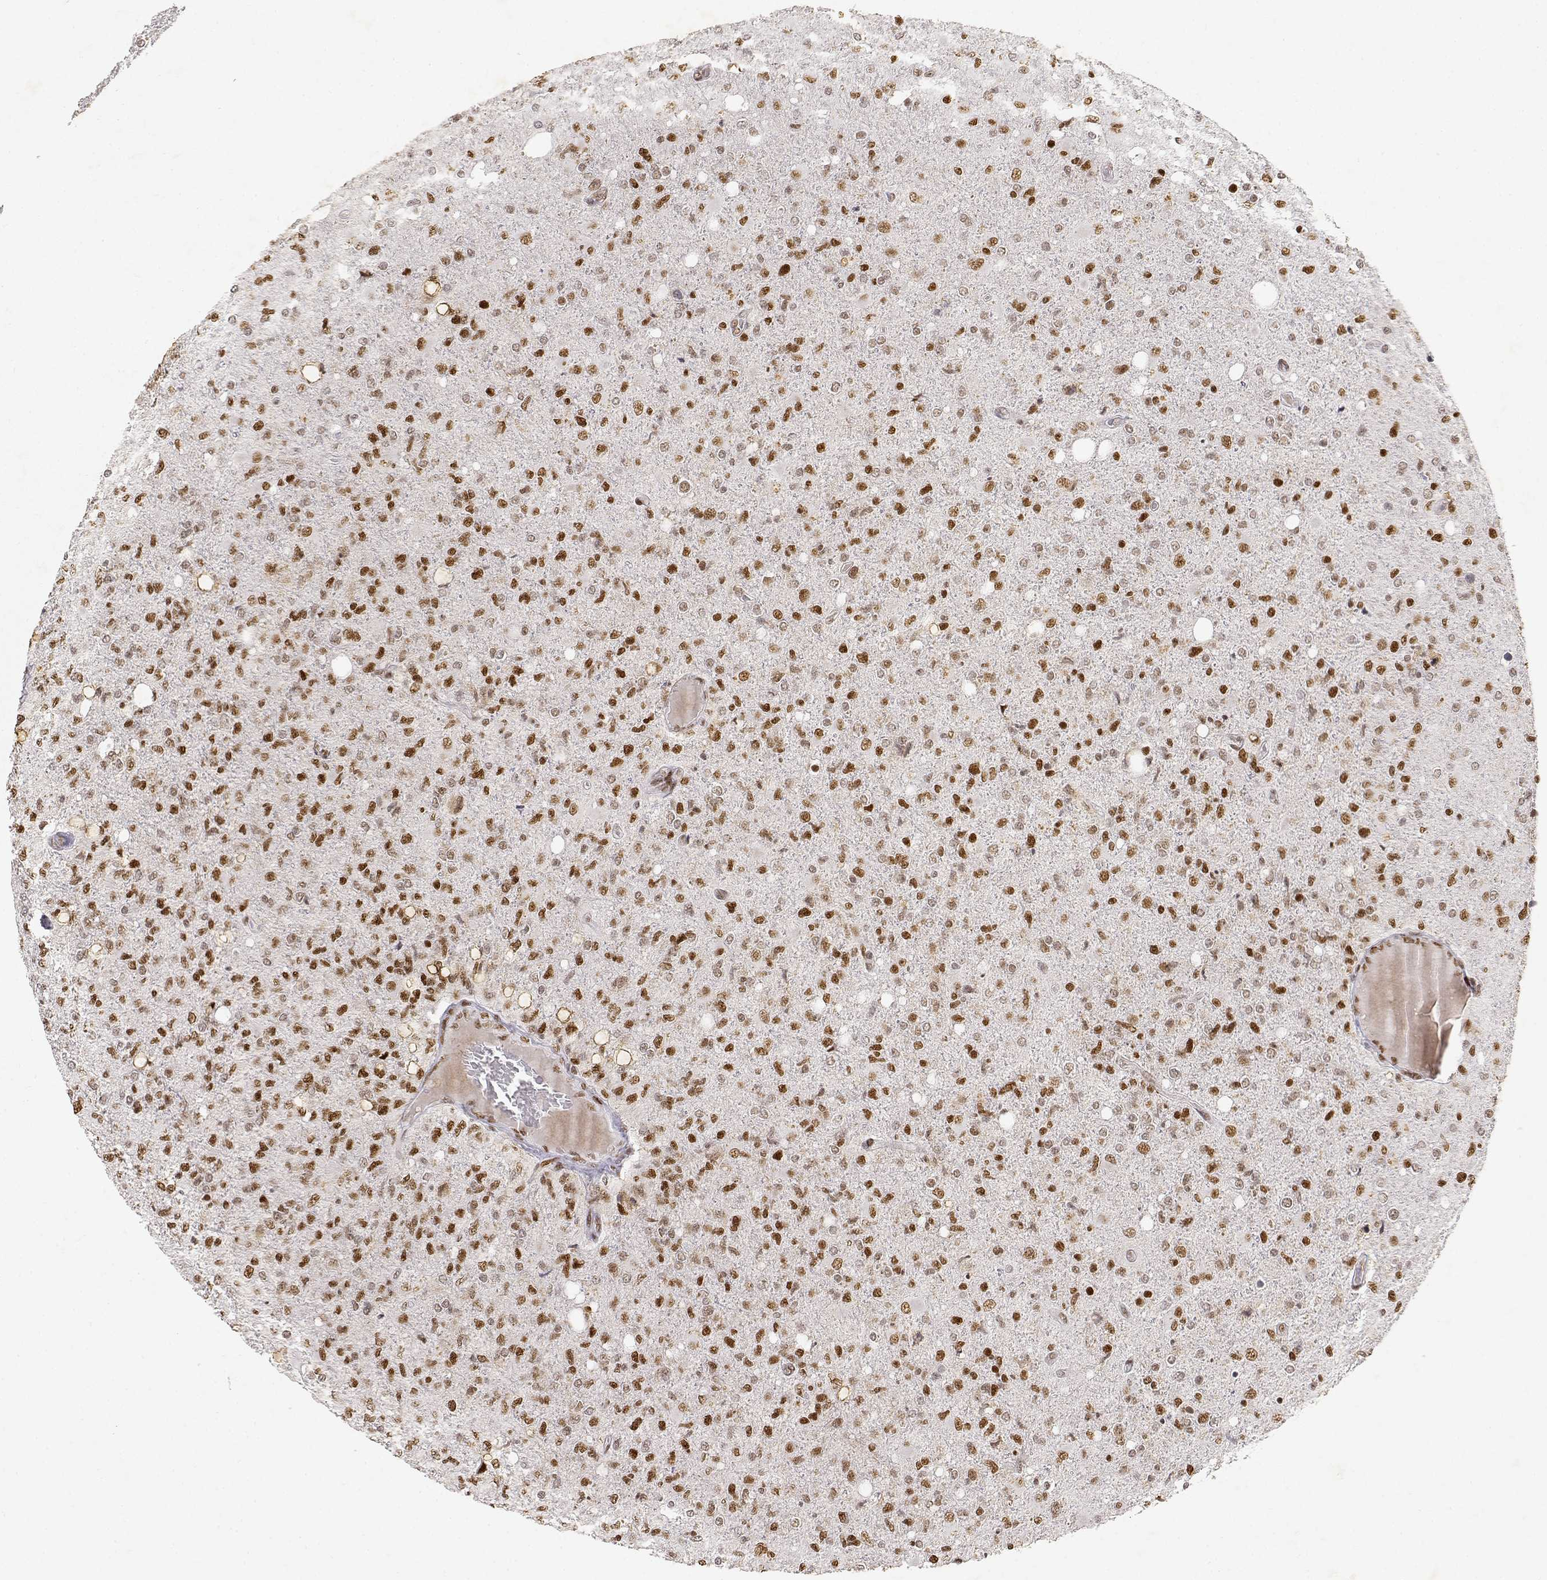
{"staining": {"intensity": "moderate", "quantity": ">75%", "location": "nuclear"}, "tissue": "glioma", "cell_type": "Tumor cells", "image_type": "cancer", "snomed": [{"axis": "morphology", "description": "Glioma, malignant, High grade"}, {"axis": "topography", "description": "Cerebral cortex"}], "caption": "An image showing moderate nuclear expression in about >75% of tumor cells in malignant glioma (high-grade), as visualized by brown immunohistochemical staining.", "gene": "RSF1", "patient": {"sex": "male", "age": 70}}